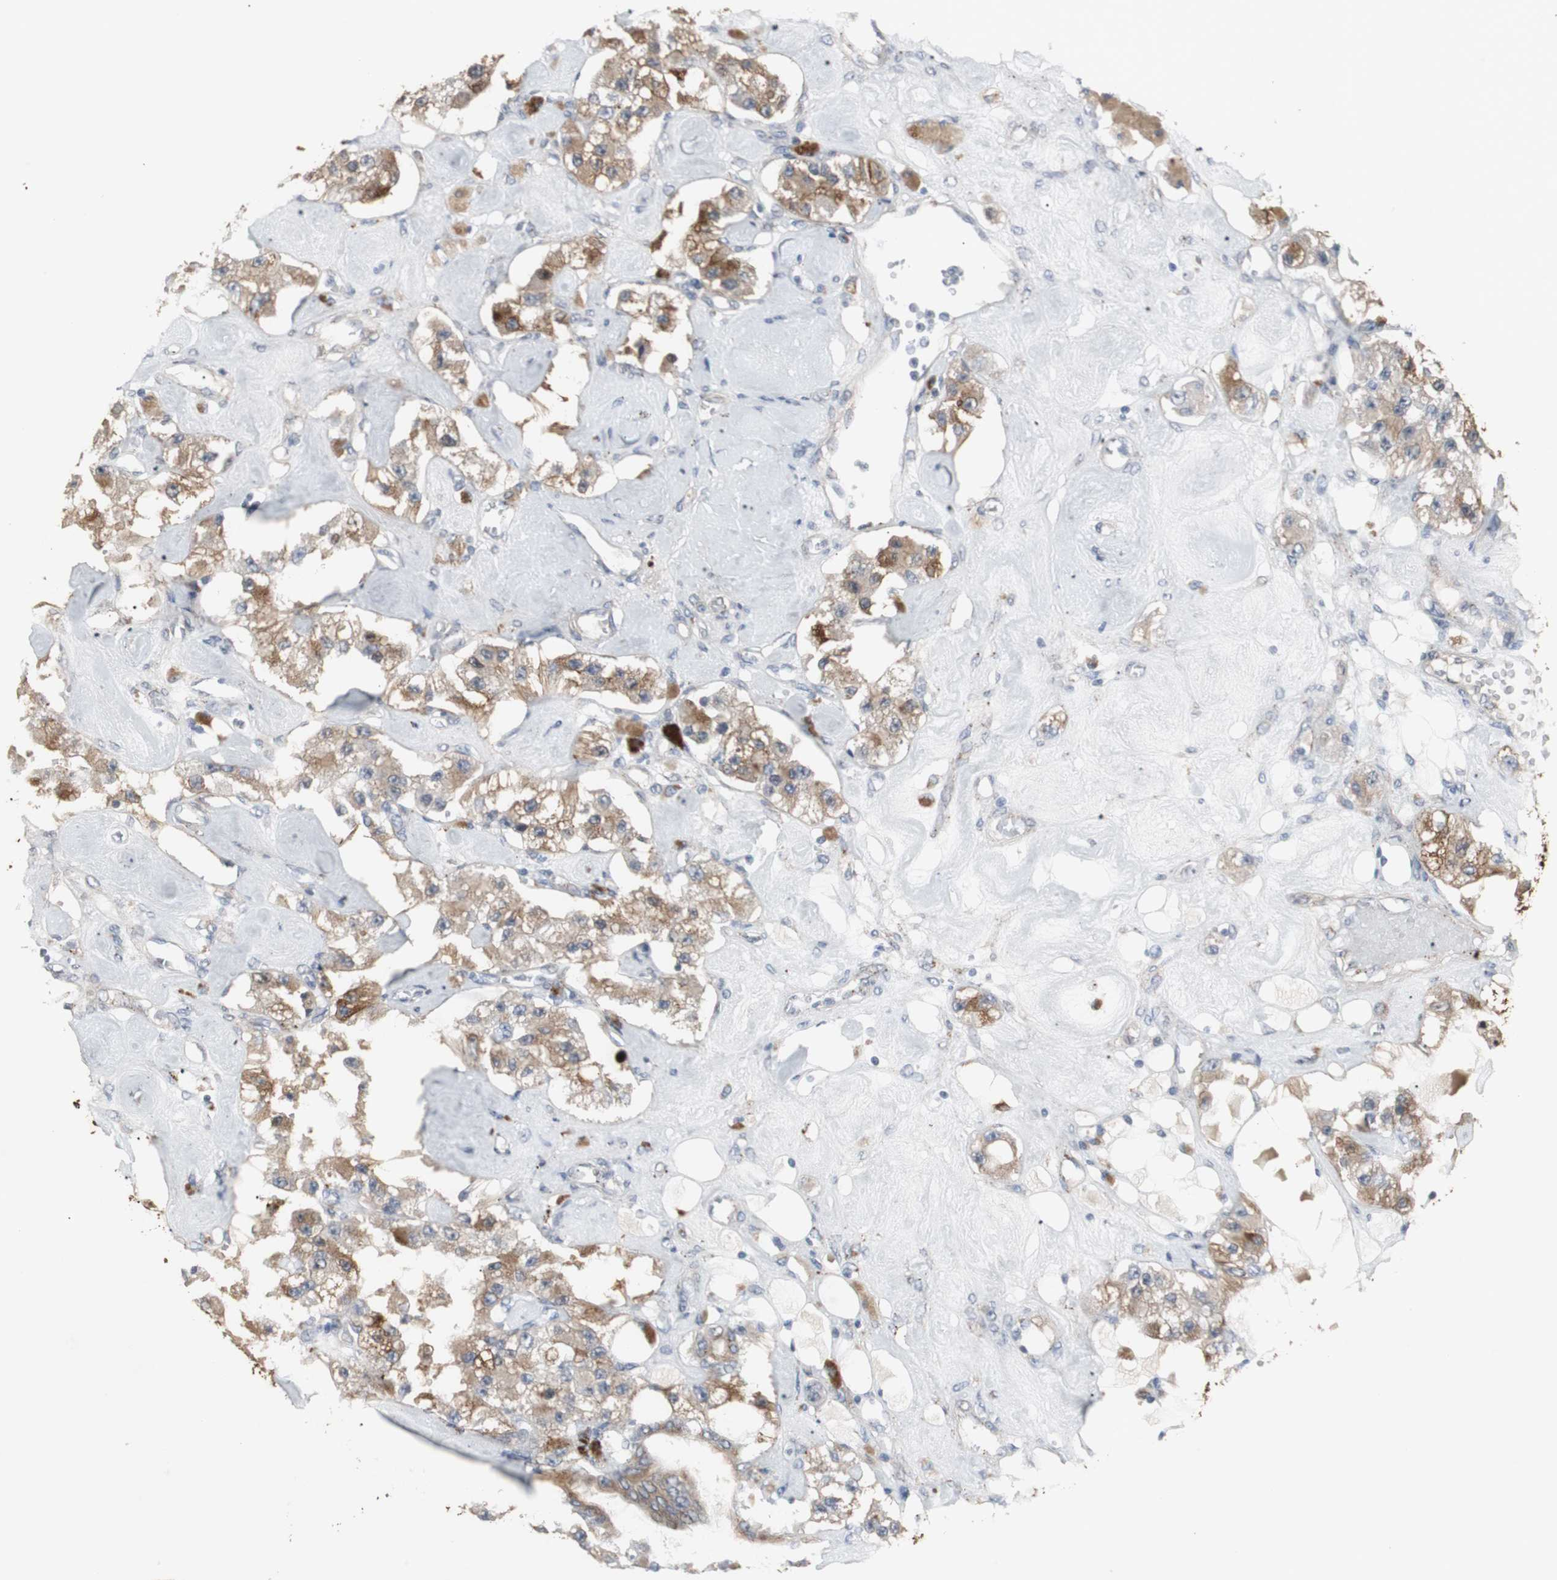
{"staining": {"intensity": "strong", "quantity": ">75%", "location": "cytoplasmic/membranous"}, "tissue": "carcinoid", "cell_type": "Tumor cells", "image_type": "cancer", "snomed": [{"axis": "morphology", "description": "Carcinoid, malignant, NOS"}, {"axis": "topography", "description": "Pancreas"}], "caption": "Brown immunohistochemical staining in carcinoid reveals strong cytoplasmic/membranous positivity in approximately >75% of tumor cells.", "gene": "GBA1", "patient": {"sex": "male", "age": 41}}